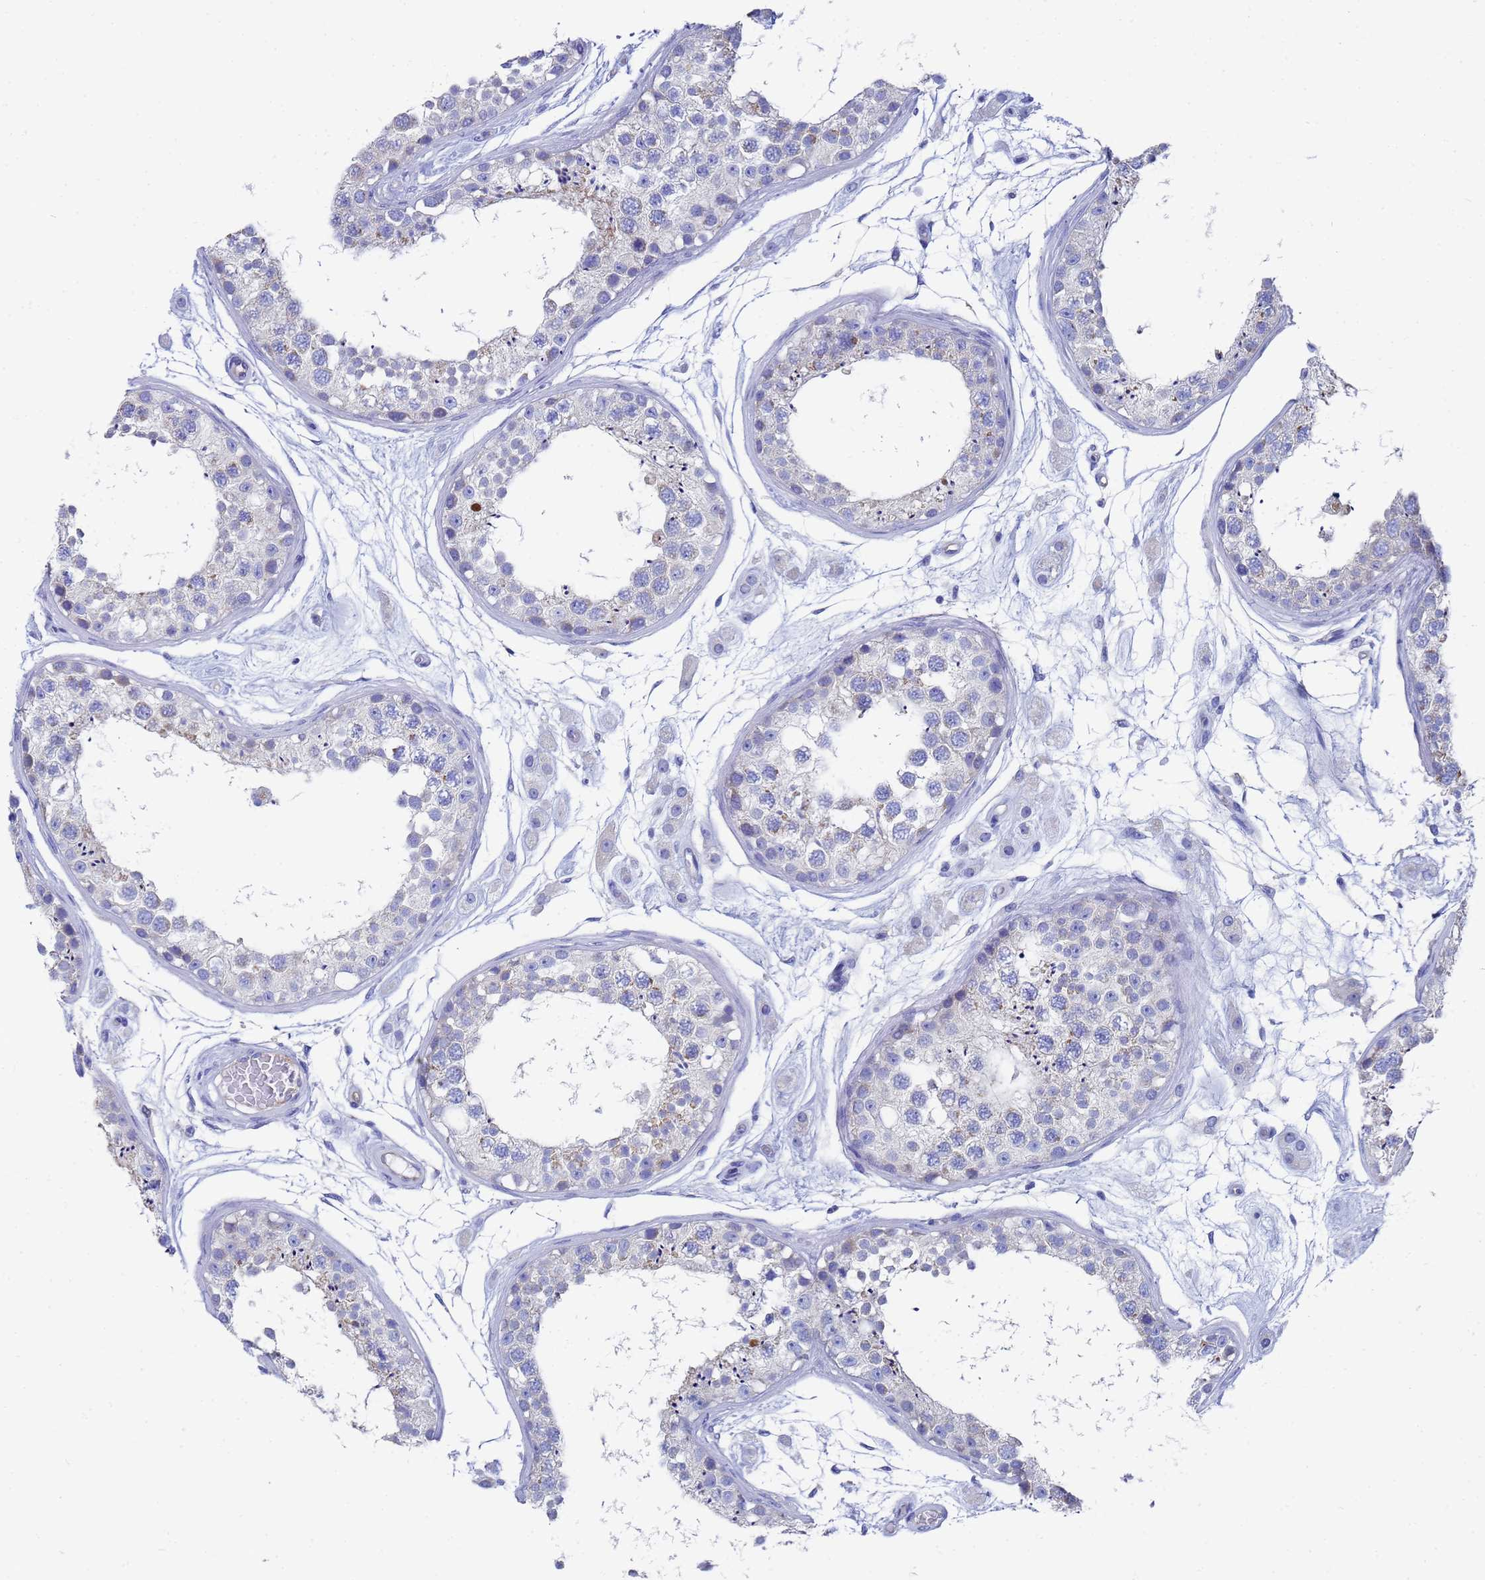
{"staining": {"intensity": "negative", "quantity": "none", "location": "none"}, "tissue": "testis", "cell_type": "Cells in seminiferous ducts", "image_type": "normal", "snomed": [{"axis": "morphology", "description": "Normal tissue, NOS"}, {"axis": "topography", "description": "Testis"}], "caption": "Immunohistochemical staining of unremarkable human testis reveals no significant positivity in cells in seminiferous ducts. (DAB (3,3'-diaminobenzidine) immunohistochemistry with hematoxylin counter stain).", "gene": "TM4SF4", "patient": {"sex": "male", "age": 25}}